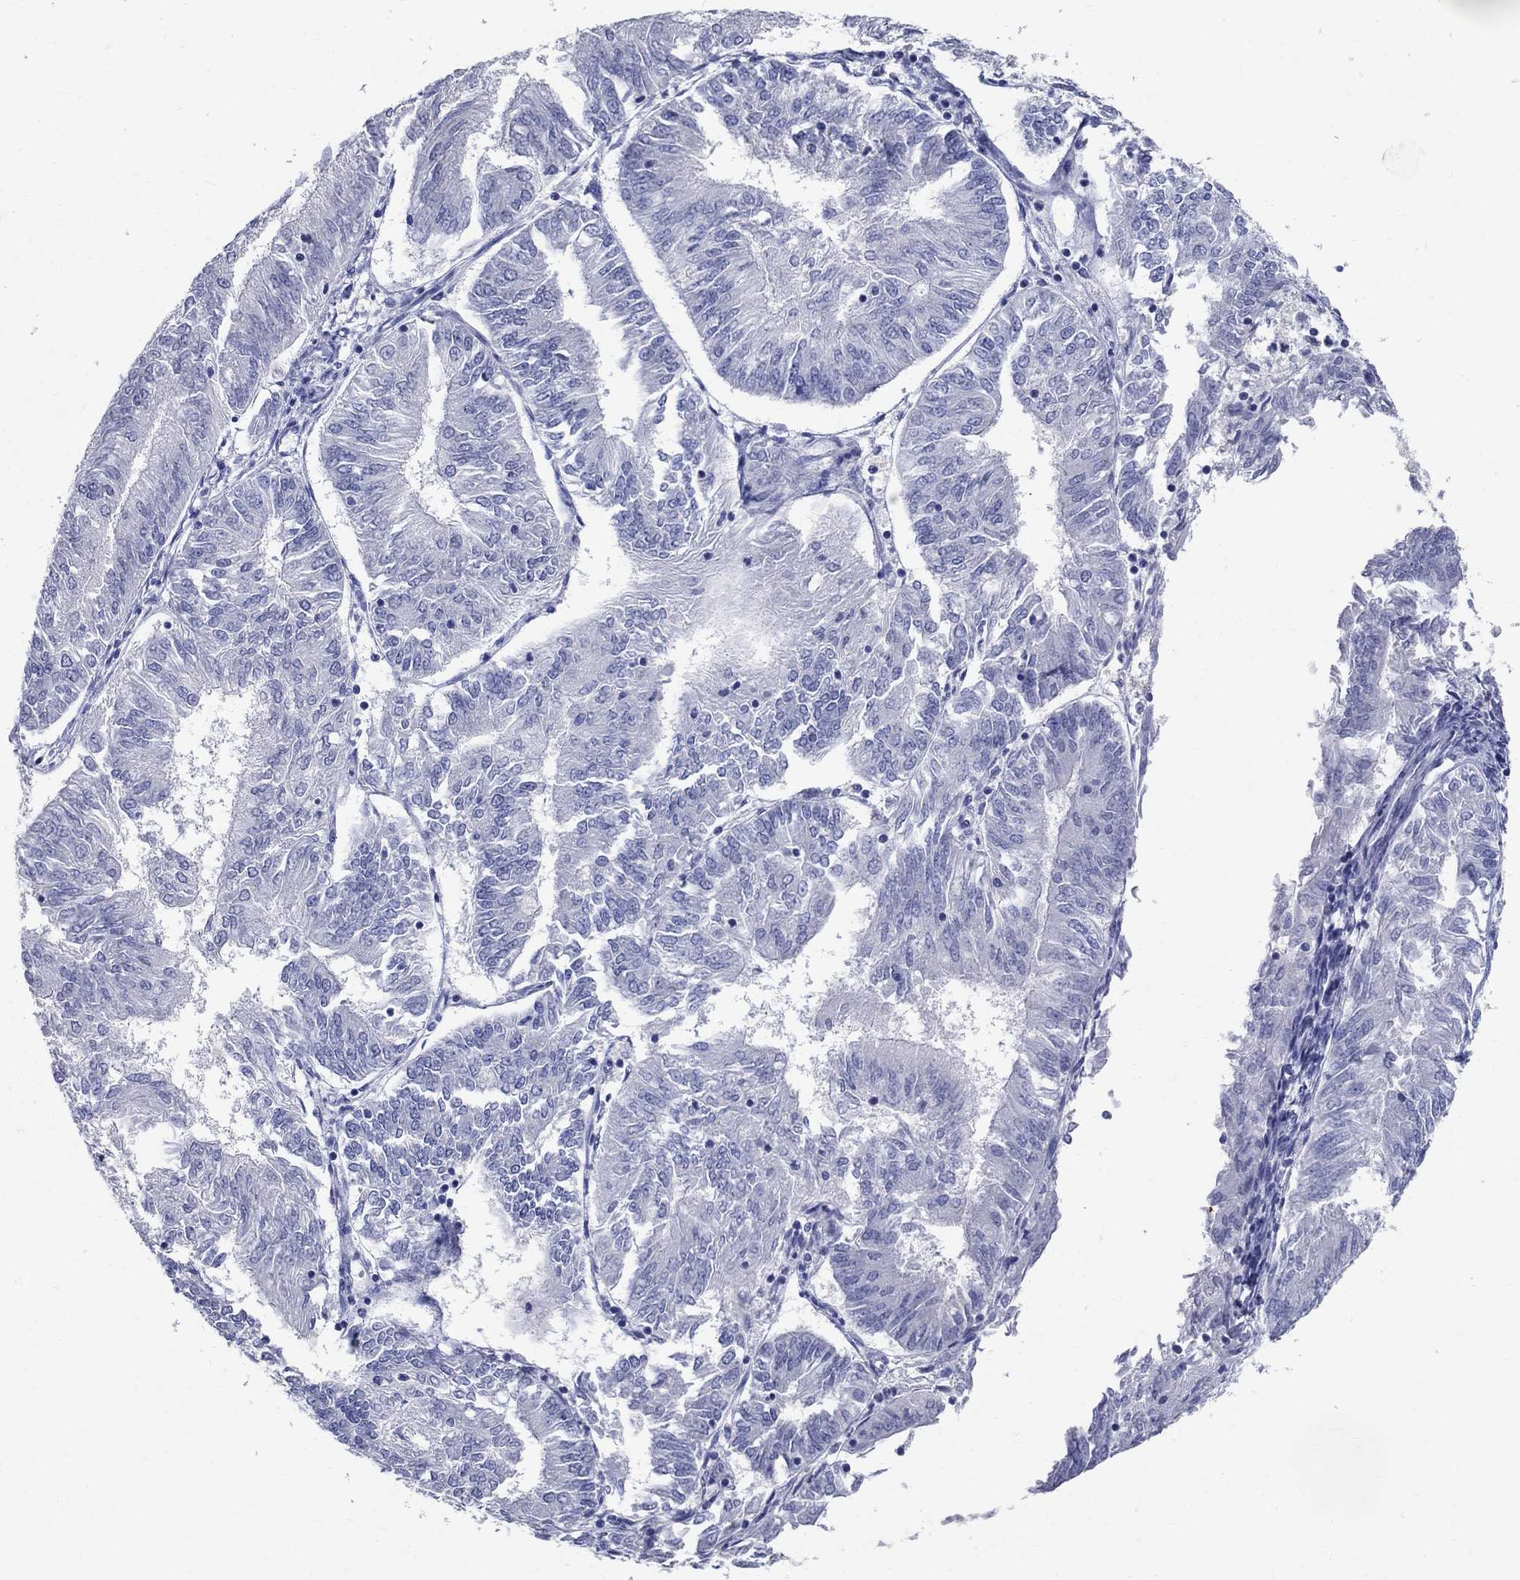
{"staining": {"intensity": "negative", "quantity": "none", "location": "none"}, "tissue": "endometrial cancer", "cell_type": "Tumor cells", "image_type": "cancer", "snomed": [{"axis": "morphology", "description": "Adenocarcinoma, NOS"}, {"axis": "topography", "description": "Endometrium"}], "caption": "Endometrial adenocarcinoma was stained to show a protein in brown. There is no significant expression in tumor cells. (DAB (3,3'-diaminobenzidine) immunohistochemistry, high magnification).", "gene": "SOX2", "patient": {"sex": "female", "age": 58}}